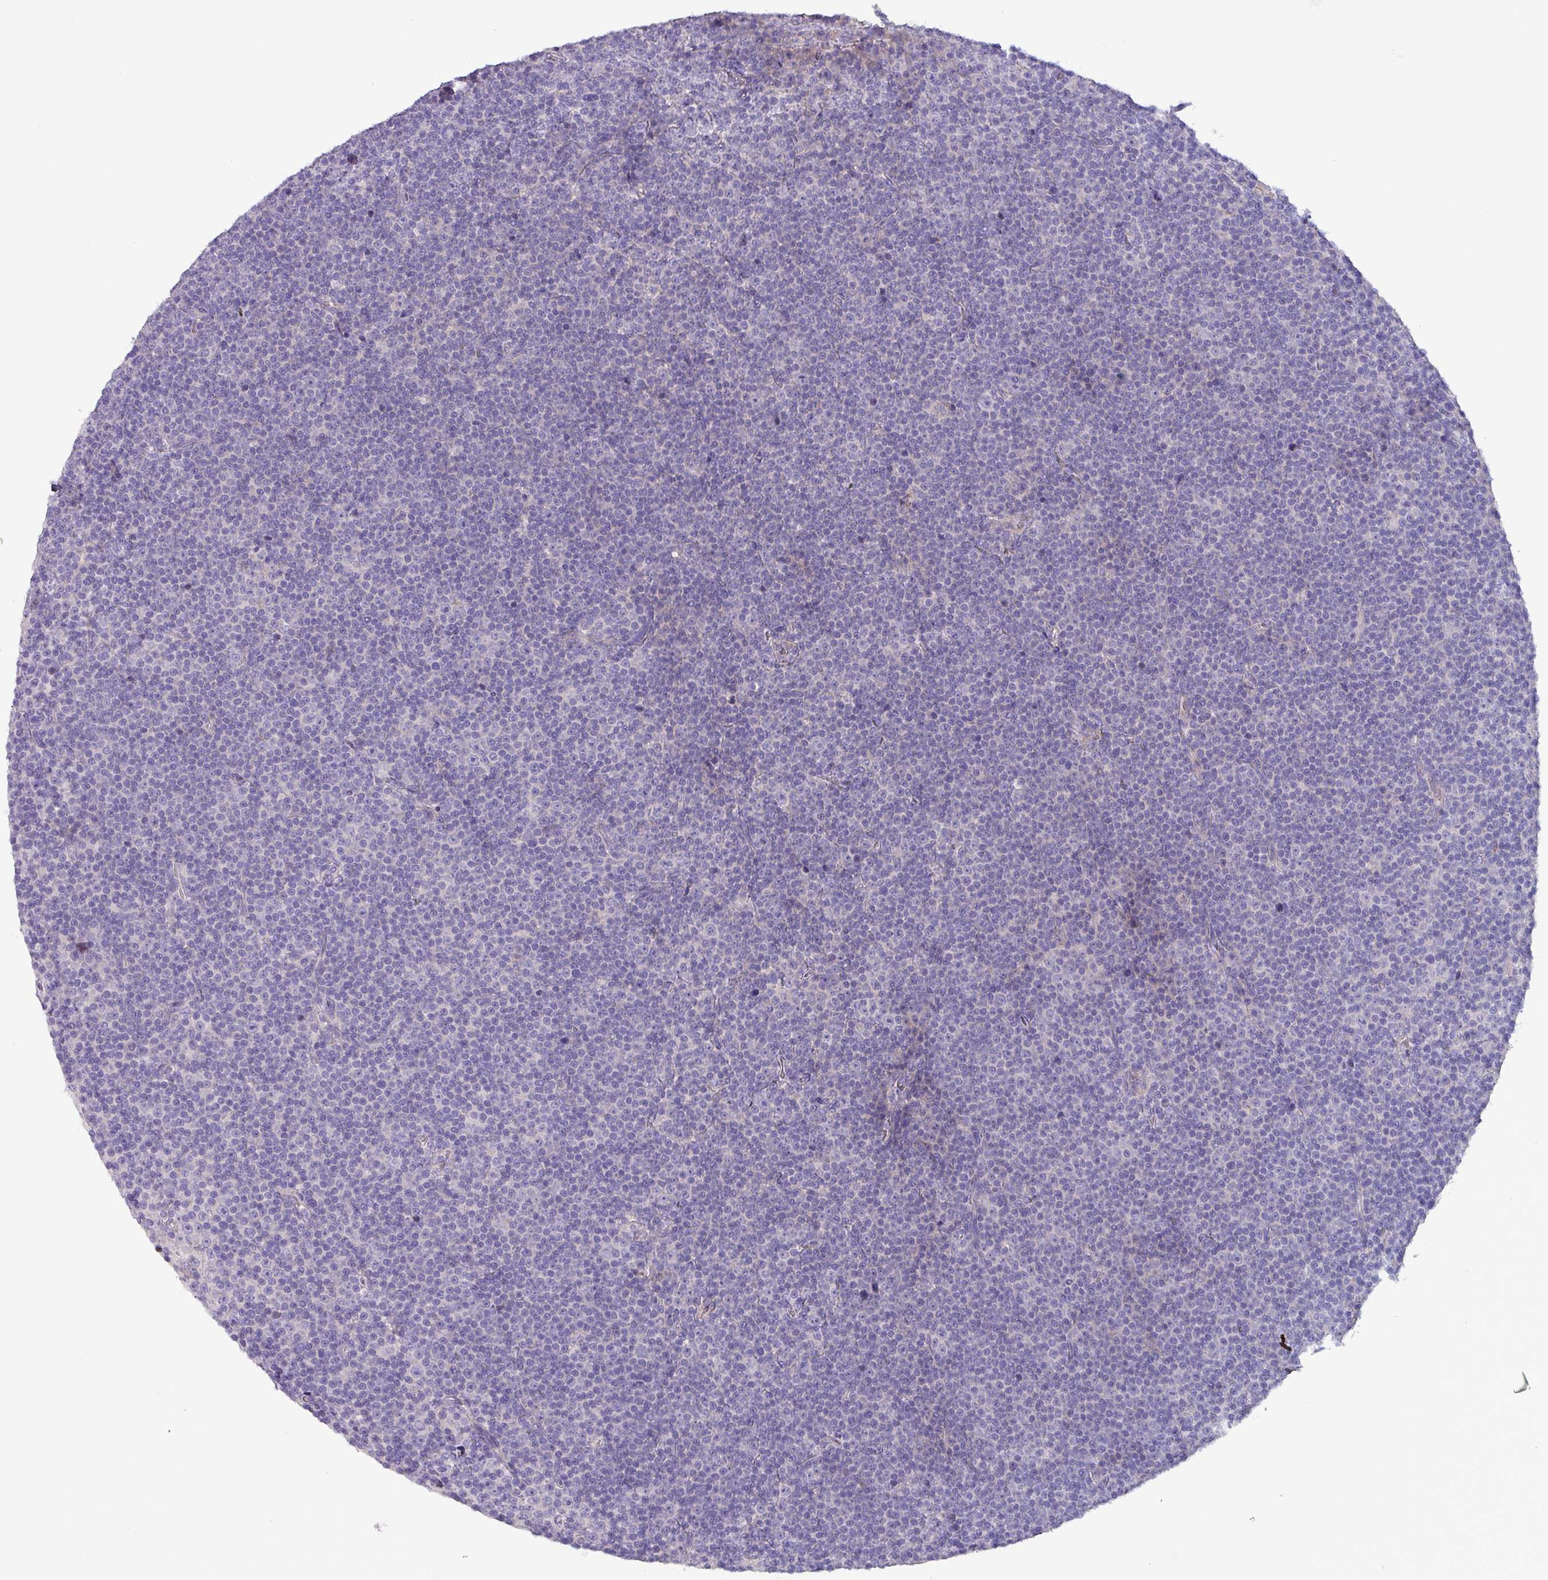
{"staining": {"intensity": "negative", "quantity": "none", "location": "none"}, "tissue": "lymphoma", "cell_type": "Tumor cells", "image_type": "cancer", "snomed": [{"axis": "morphology", "description": "Malignant lymphoma, non-Hodgkin's type, Low grade"}, {"axis": "topography", "description": "Lymph node"}], "caption": "High magnification brightfield microscopy of low-grade malignant lymphoma, non-Hodgkin's type stained with DAB (brown) and counterstained with hematoxylin (blue): tumor cells show no significant positivity. (Immunohistochemistry, brightfield microscopy, high magnification).", "gene": "HSD3B7", "patient": {"sex": "female", "age": 67}}